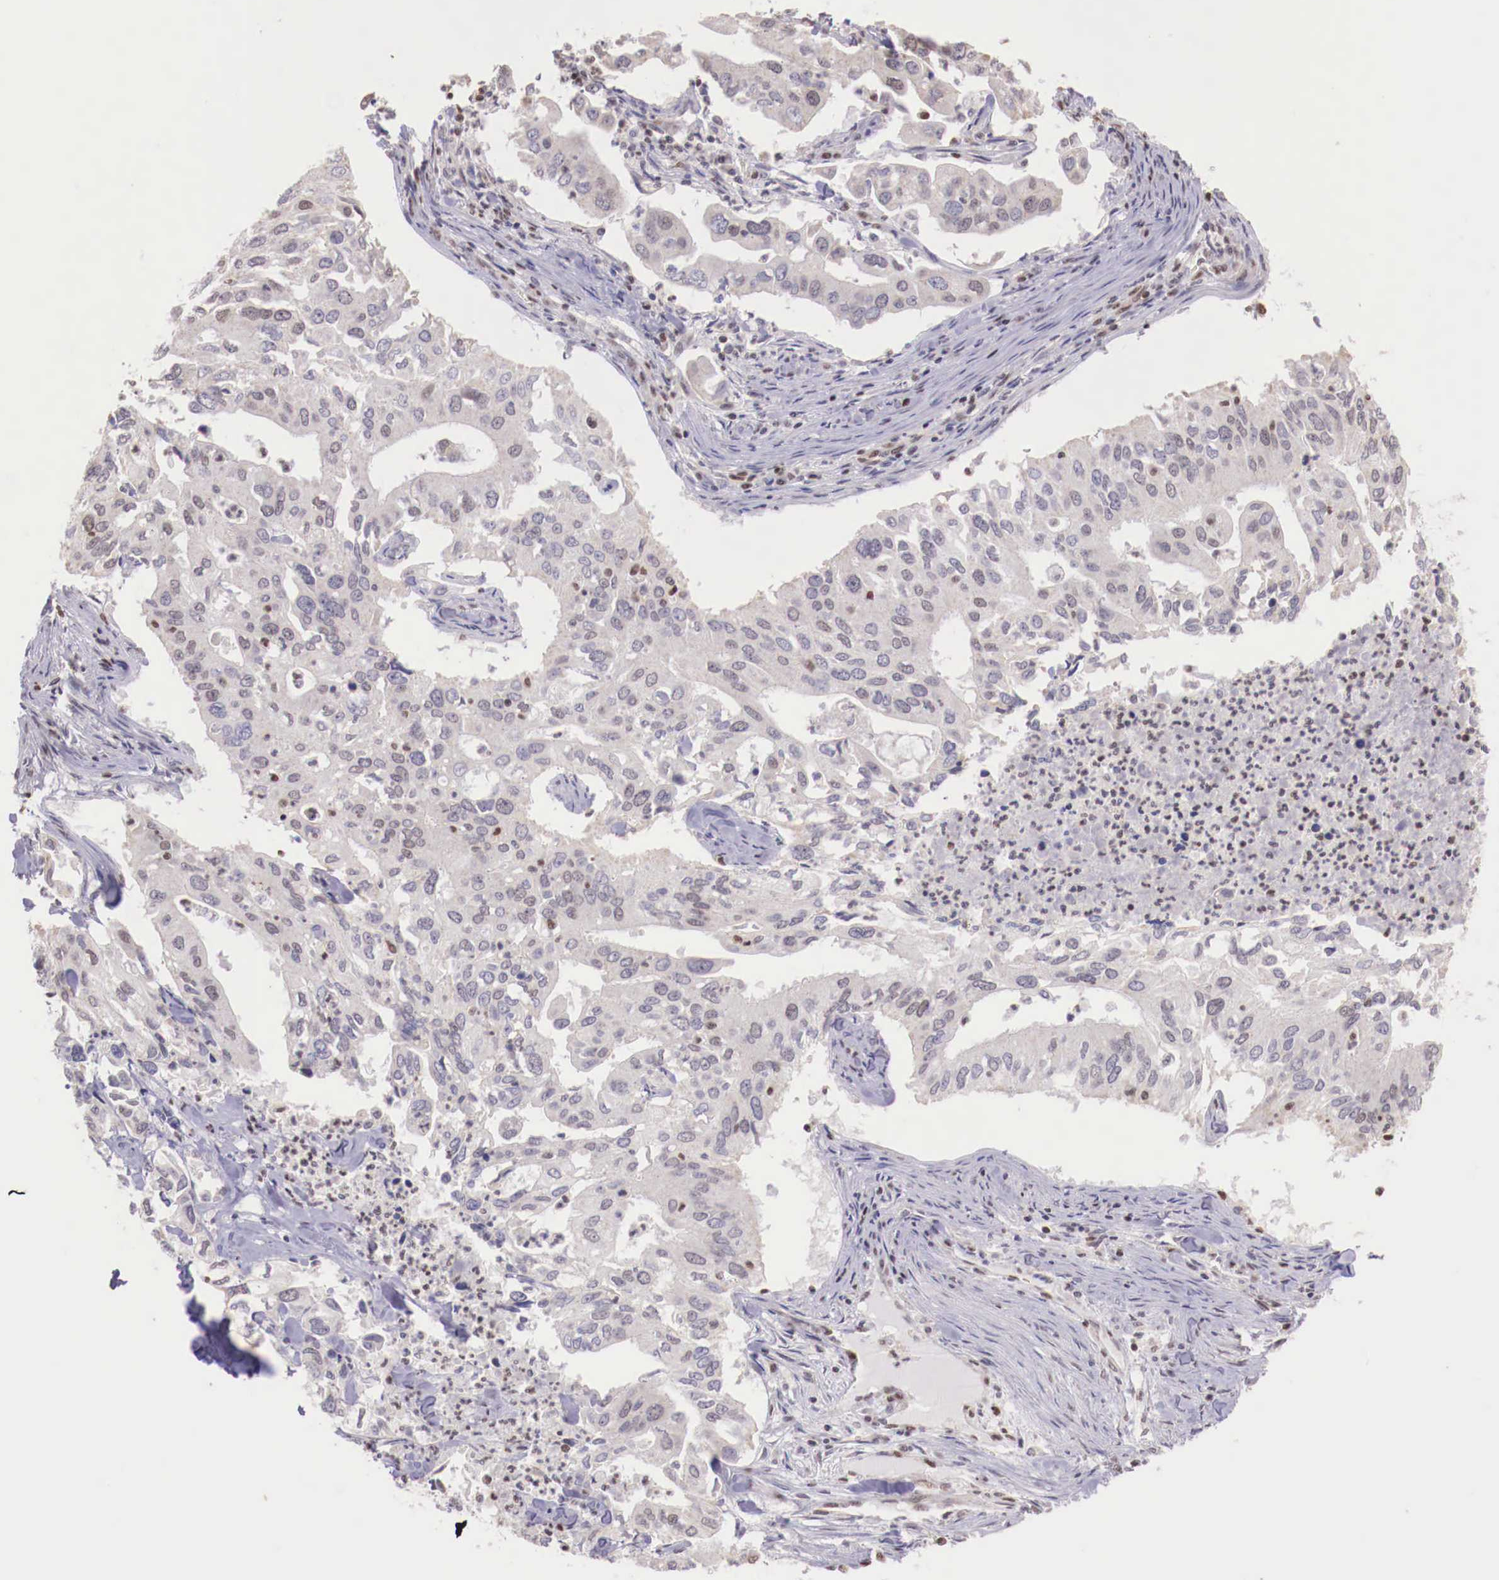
{"staining": {"intensity": "negative", "quantity": "none", "location": "none"}, "tissue": "lung cancer", "cell_type": "Tumor cells", "image_type": "cancer", "snomed": [{"axis": "morphology", "description": "Adenocarcinoma, NOS"}, {"axis": "topography", "description": "Lung"}], "caption": "Tumor cells show no significant positivity in lung adenocarcinoma.", "gene": "SP1", "patient": {"sex": "male", "age": 48}}